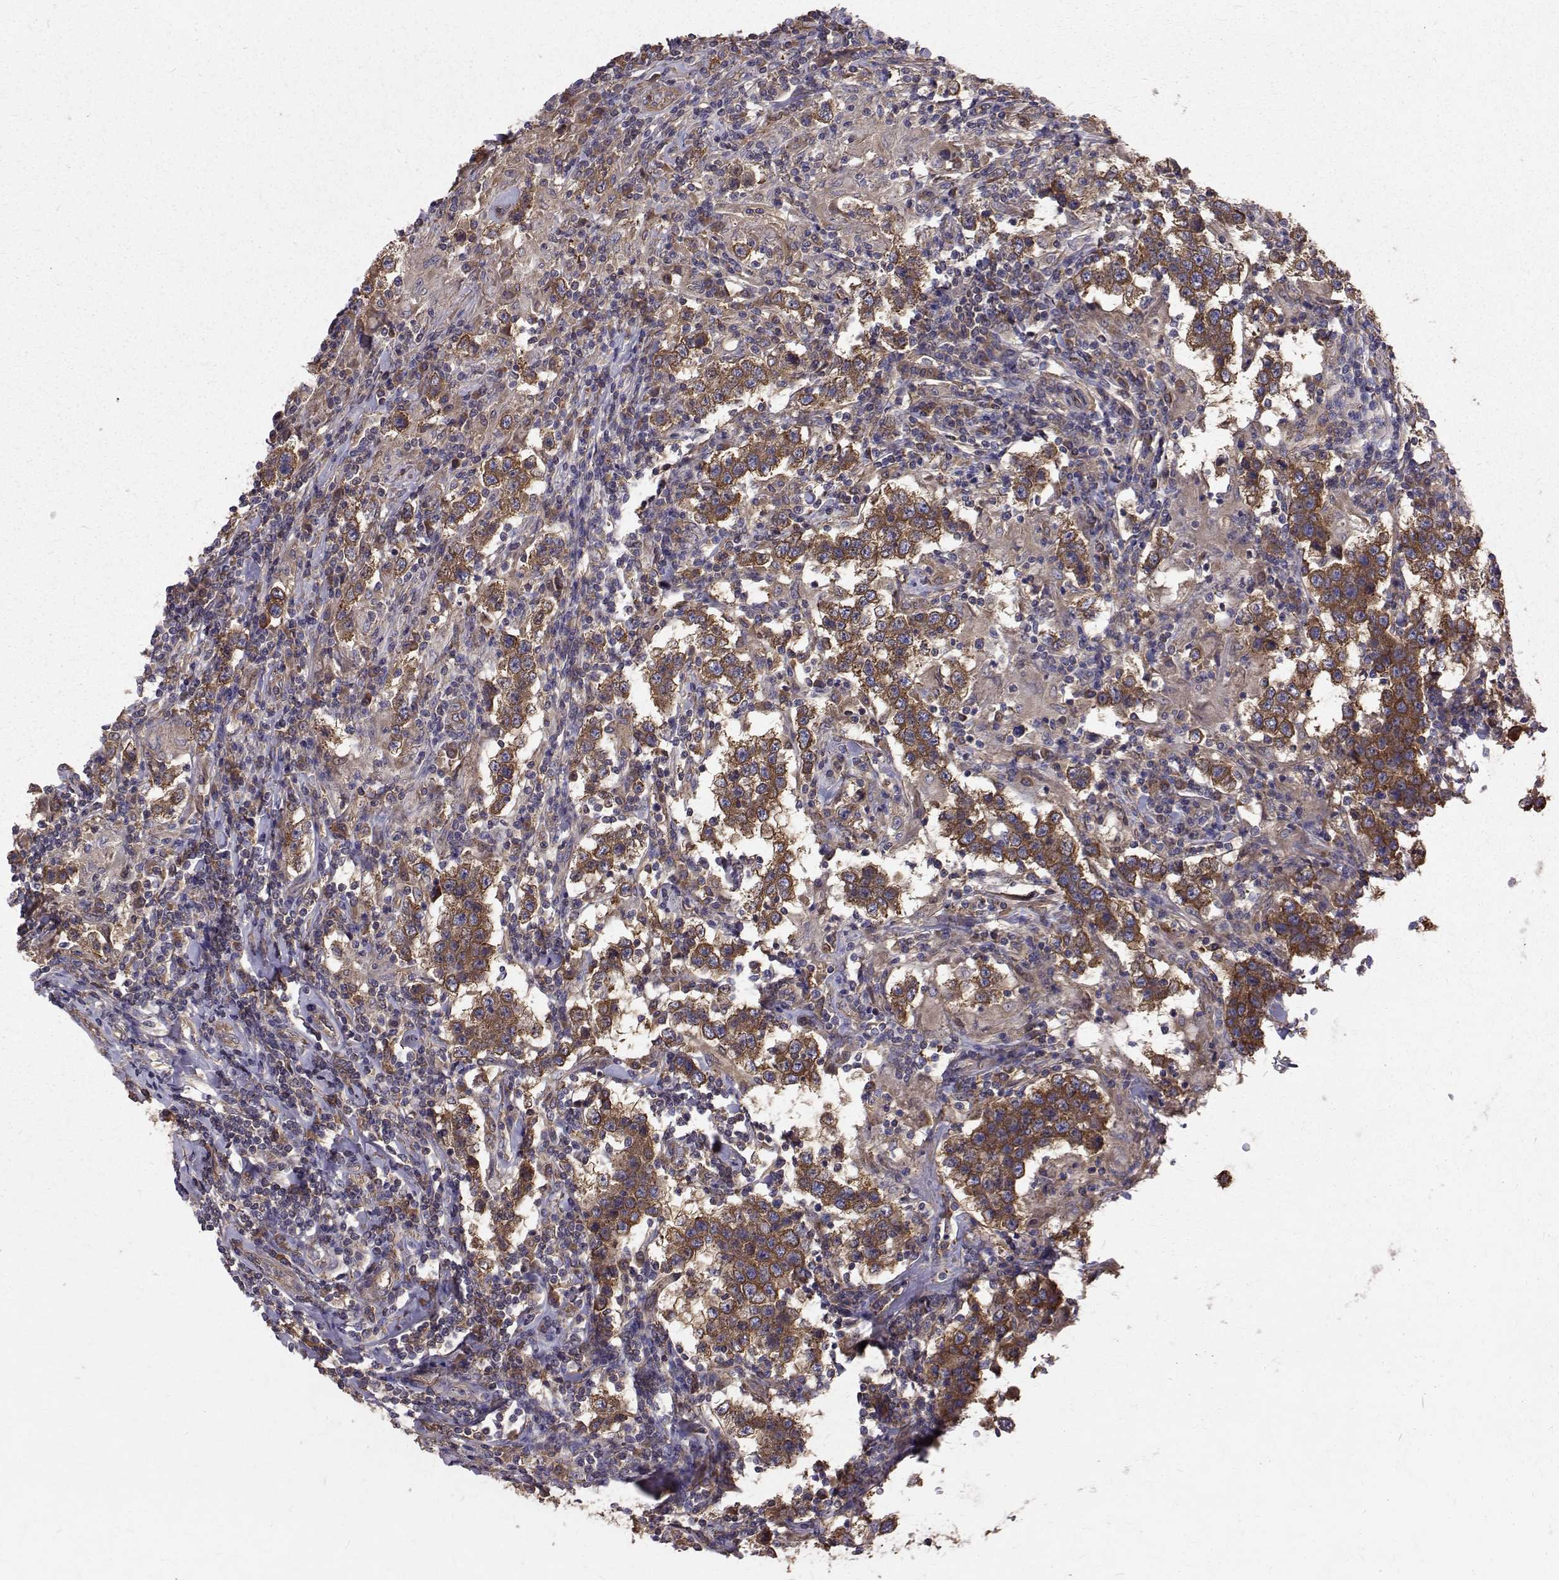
{"staining": {"intensity": "moderate", "quantity": ">75%", "location": "cytoplasmic/membranous"}, "tissue": "testis cancer", "cell_type": "Tumor cells", "image_type": "cancer", "snomed": [{"axis": "morphology", "description": "Seminoma, NOS"}, {"axis": "morphology", "description": "Carcinoma, Embryonal, NOS"}, {"axis": "topography", "description": "Testis"}], "caption": "Protein positivity by immunohistochemistry displays moderate cytoplasmic/membranous staining in about >75% of tumor cells in testis cancer.", "gene": "FARSB", "patient": {"sex": "male", "age": 41}}